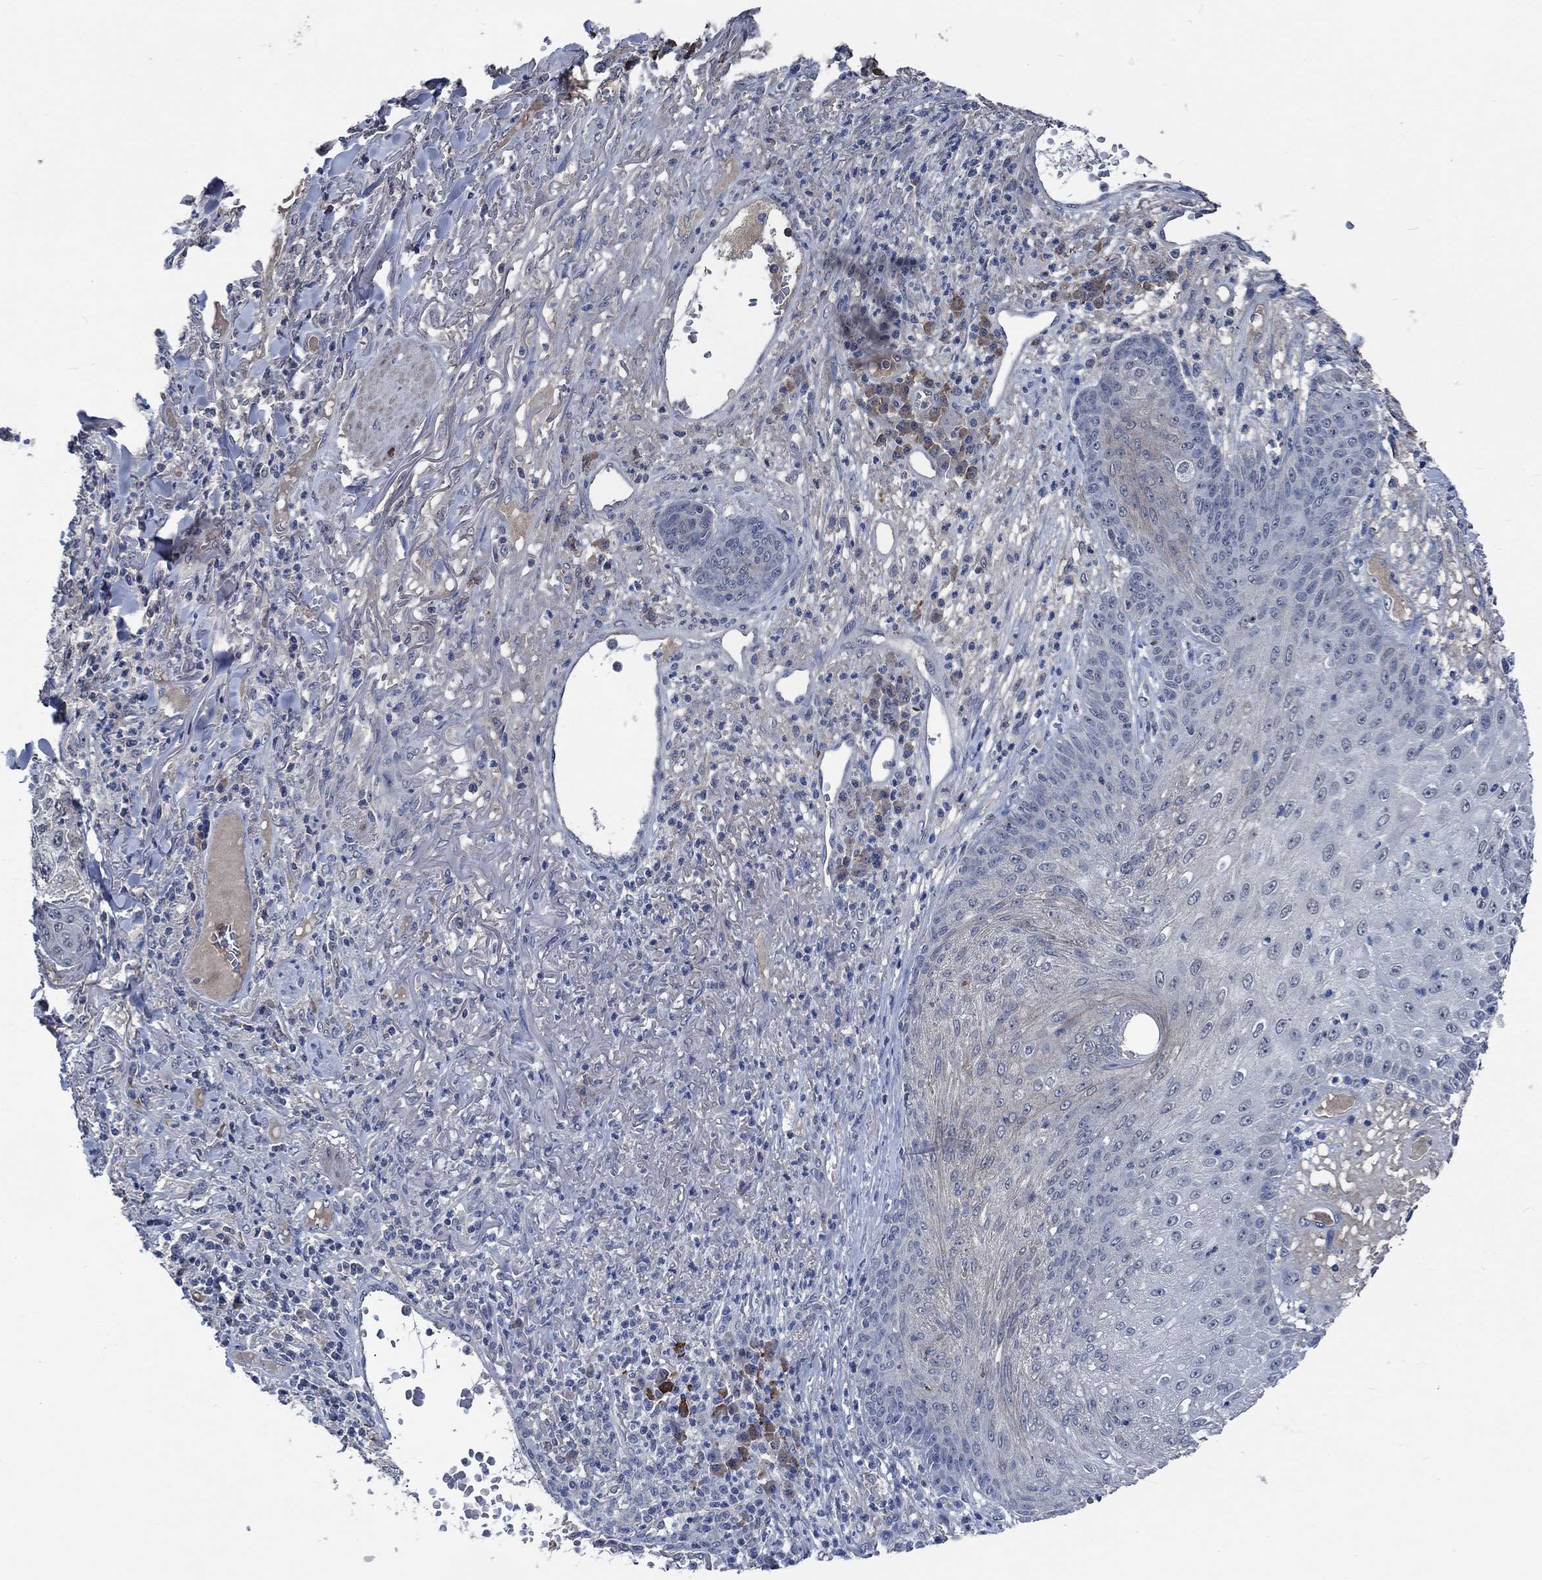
{"staining": {"intensity": "negative", "quantity": "none", "location": "none"}, "tissue": "skin cancer", "cell_type": "Tumor cells", "image_type": "cancer", "snomed": [{"axis": "morphology", "description": "Squamous cell carcinoma, NOS"}, {"axis": "topography", "description": "Skin"}], "caption": "Tumor cells are negative for brown protein staining in squamous cell carcinoma (skin). (Brightfield microscopy of DAB (3,3'-diaminobenzidine) IHC at high magnification).", "gene": "OBSCN", "patient": {"sex": "male", "age": 82}}